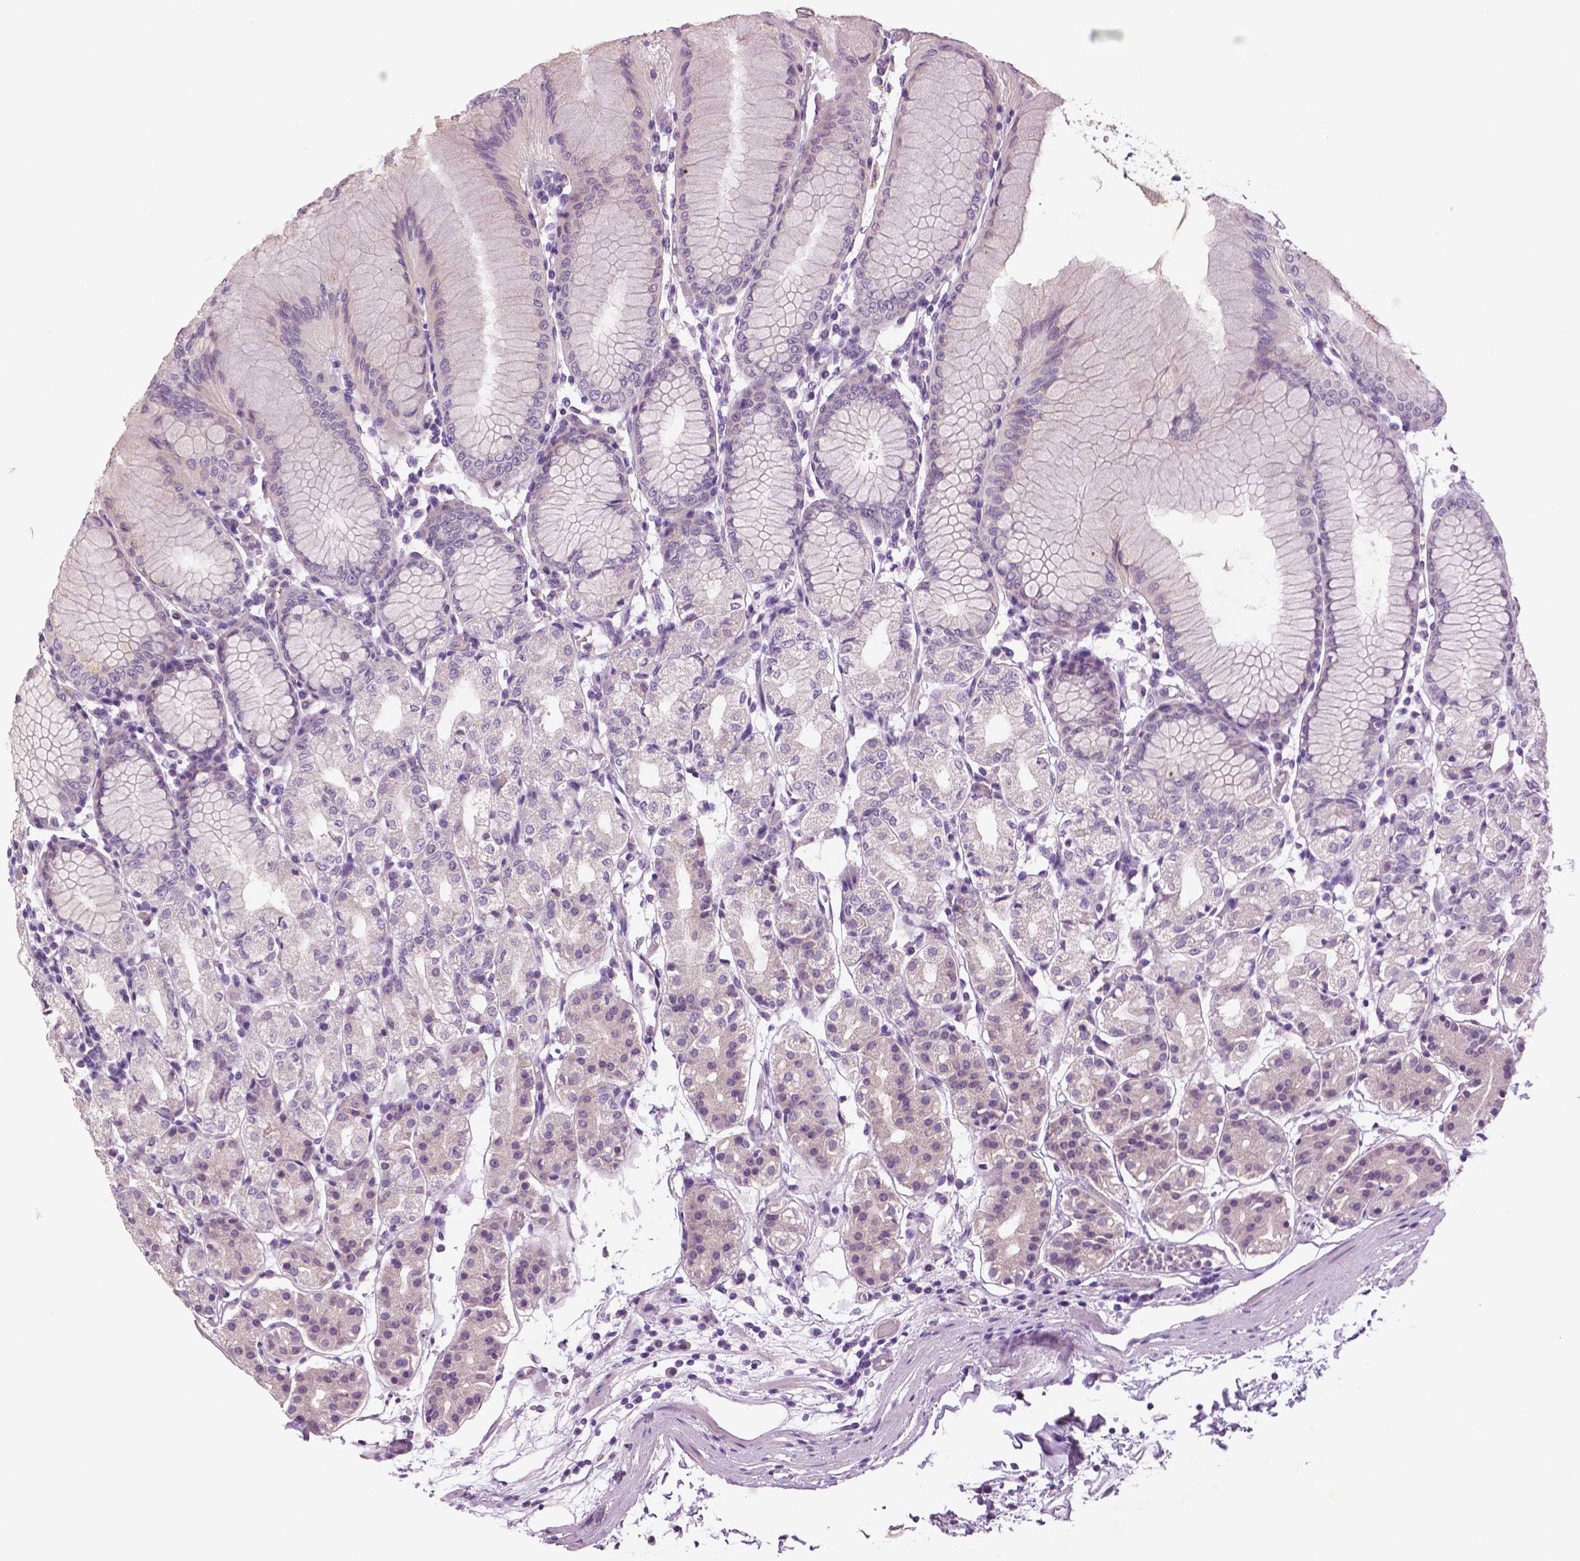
{"staining": {"intensity": "negative", "quantity": "none", "location": "none"}, "tissue": "stomach", "cell_type": "Glandular cells", "image_type": "normal", "snomed": [{"axis": "morphology", "description": "Normal tissue, NOS"}, {"axis": "topography", "description": "Stomach"}], "caption": "The immunohistochemistry (IHC) histopathology image has no significant expression in glandular cells of stomach.", "gene": "DNAH12", "patient": {"sex": "female", "age": 57}}